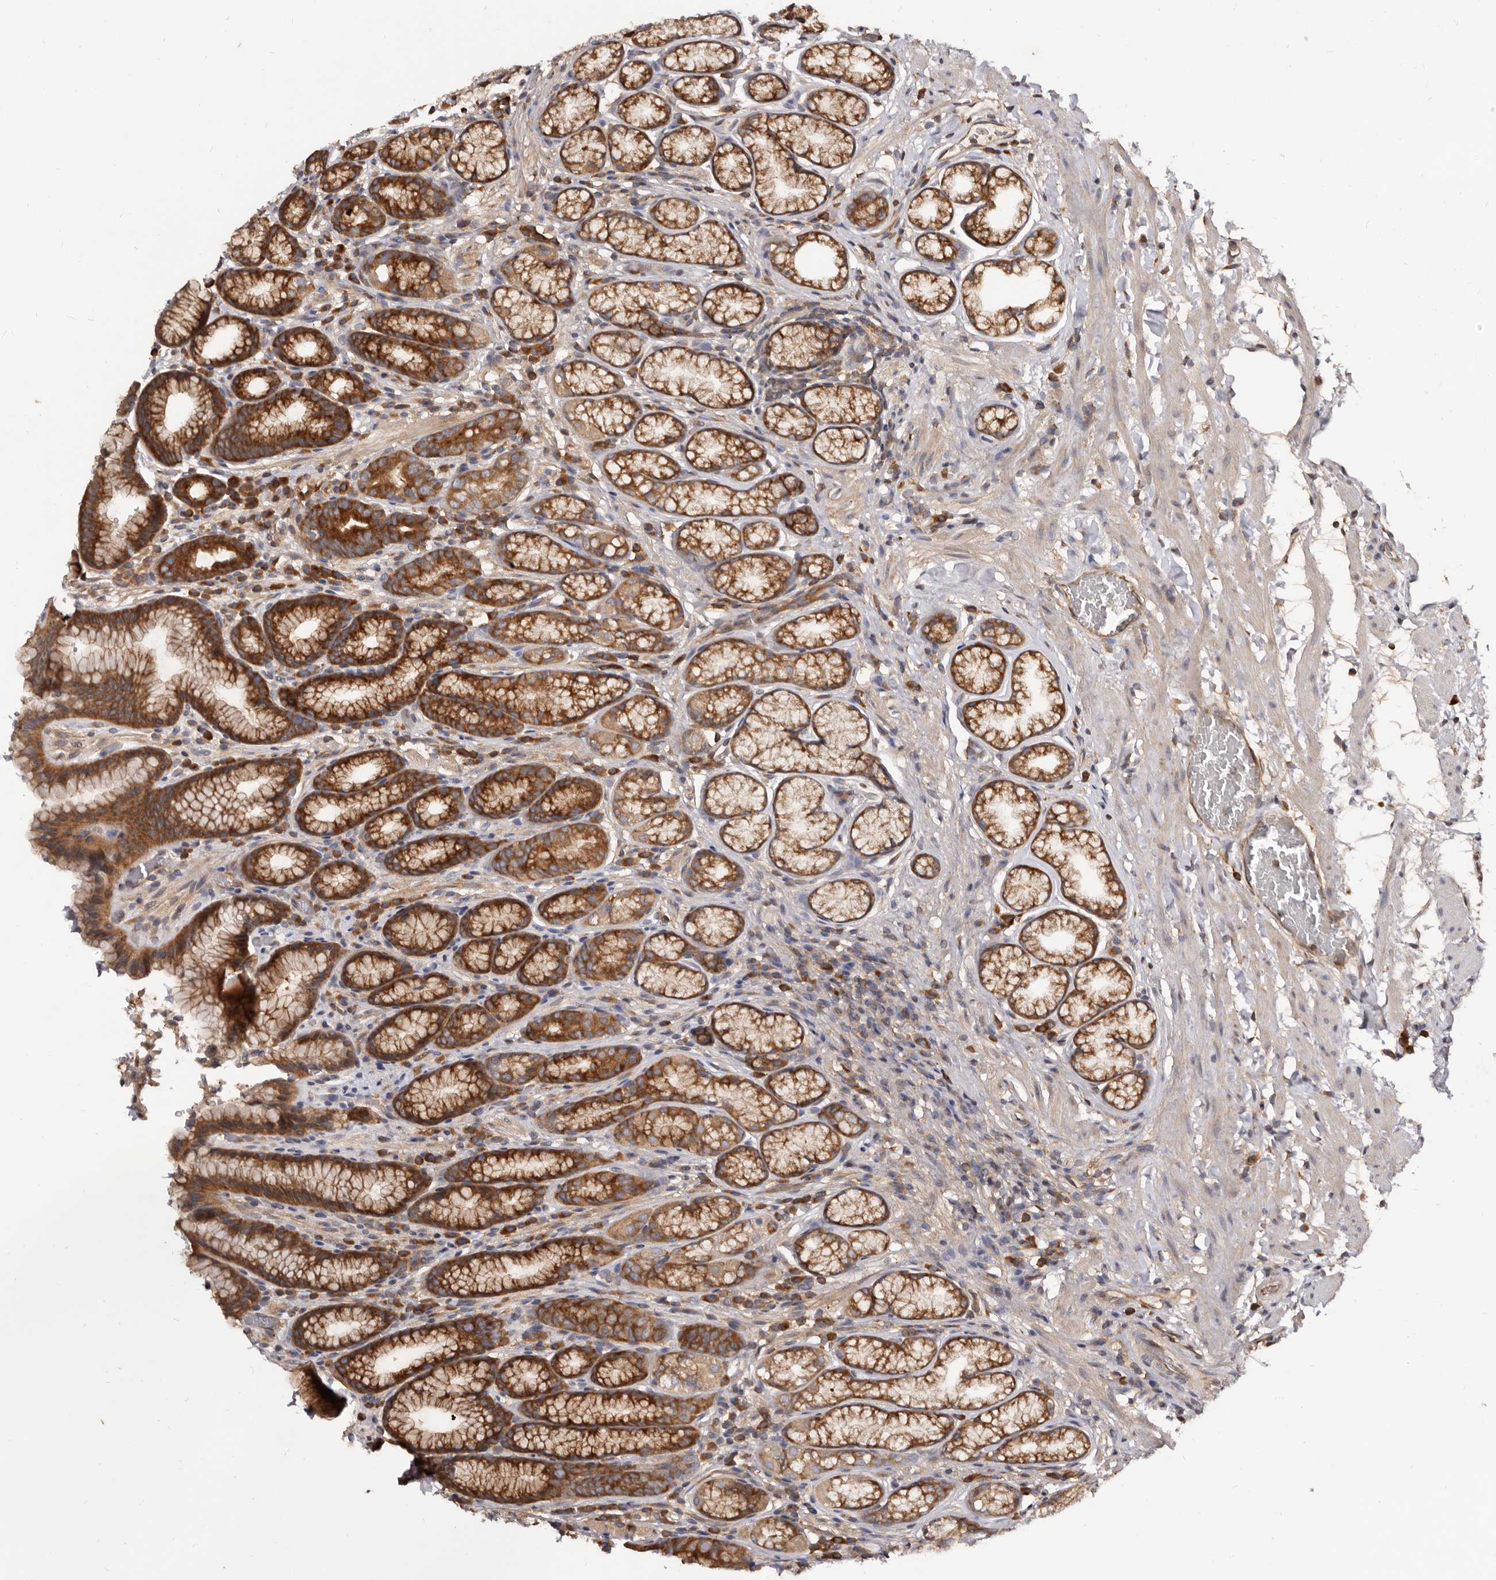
{"staining": {"intensity": "strong", "quantity": ">75%", "location": "cytoplasmic/membranous"}, "tissue": "stomach", "cell_type": "Glandular cells", "image_type": "normal", "snomed": [{"axis": "morphology", "description": "Normal tissue, NOS"}, {"axis": "topography", "description": "Stomach"}], "caption": "Approximately >75% of glandular cells in normal human stomach show strong cytoplasmic/membranous protein staining as visualized by brown immunohistochemical staining.", "gene": "ADAMTS20", "patient": {"sex": "male", "age": 42}}